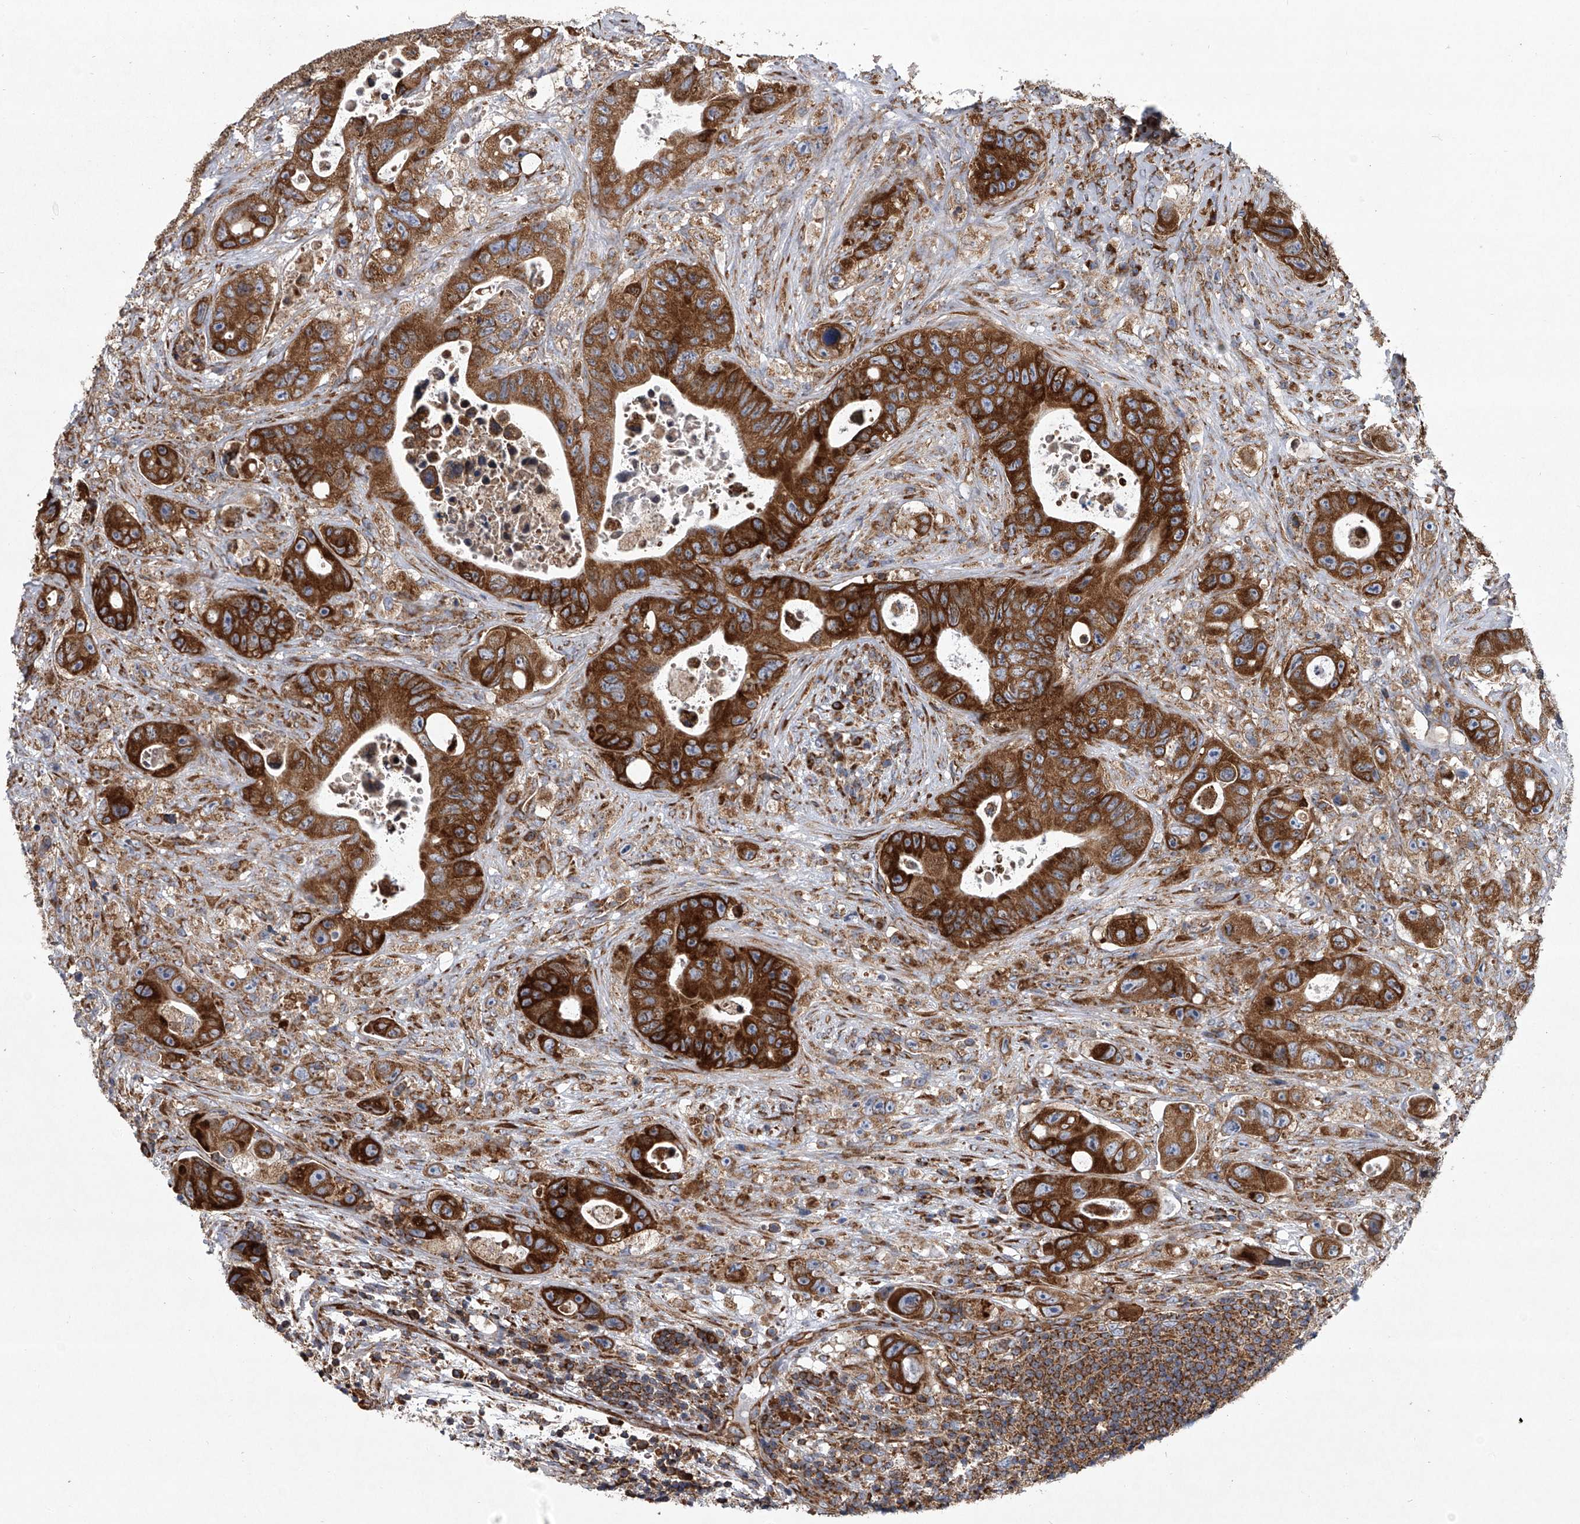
{"staining": {"intensity": "strong", "quantity": ">75%", "location": "cytoplasmic/membranous"}, "tissue": "colorectal cancer", "cell_type": "Tumor cells", "image_type": "cancer", "snomed": [{"axis": "morphology", "description": "Adenocarcinoma, NOS"}, {"axis": "topography", "description": "Colon"}], "caption": "High-magnification brightfield microscopy of colorectal cancer (adenocarcinoma) stained with DAB (3,3'-diaminobenzidine) (brown) and counterstained with hematoxylin (blue). tumor cells exhibit strong cytoplasmic/membranous staining is appreciated in about>75% of cells.", "gene": "ZC3H15", "patient": {"sex": "female", "age": 46}}